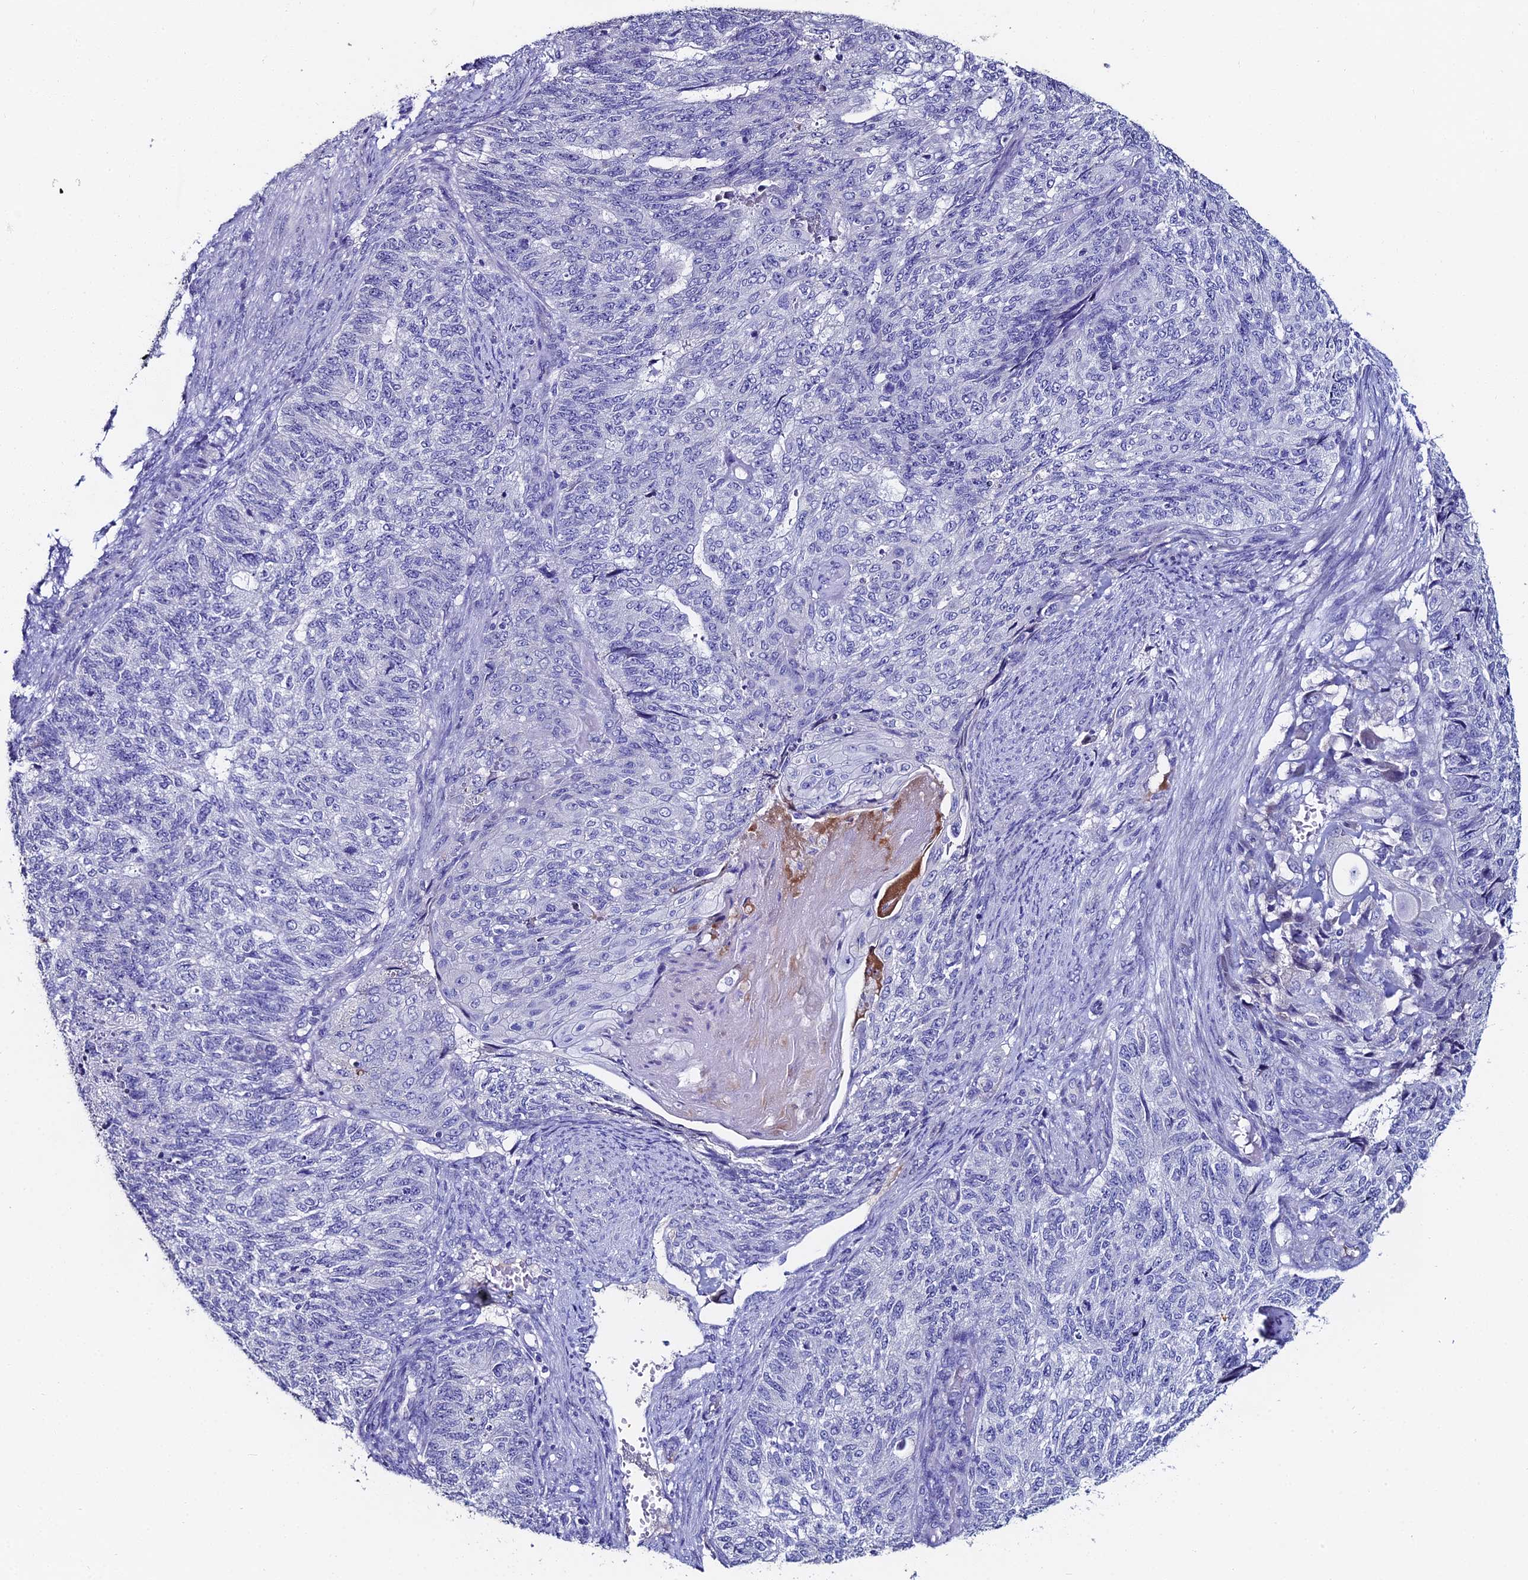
{"staining": {"intensity": "negative", "quantity": "none", "location": "none"}, "tissue": "endometrial cancer", "cell_type": "Tumor cells", "image_type": "cancer", "snomed": [{"axis": "morphology", "description": "Adenocarcinoma, NOS"}, {"axis": "topography", "description": "Endometrium"}], "caption": "There is no significant expression in tumor cells of endometrial adenocarcinoma. (Stains: DAB (3,3'-diaminobenzidine) IHC with hematoxylin counter stain, Microscopy: brightfield microscopy at high magnification).", "gene": "ESRRG", "patient": {"sex": "female", "age": 32}}